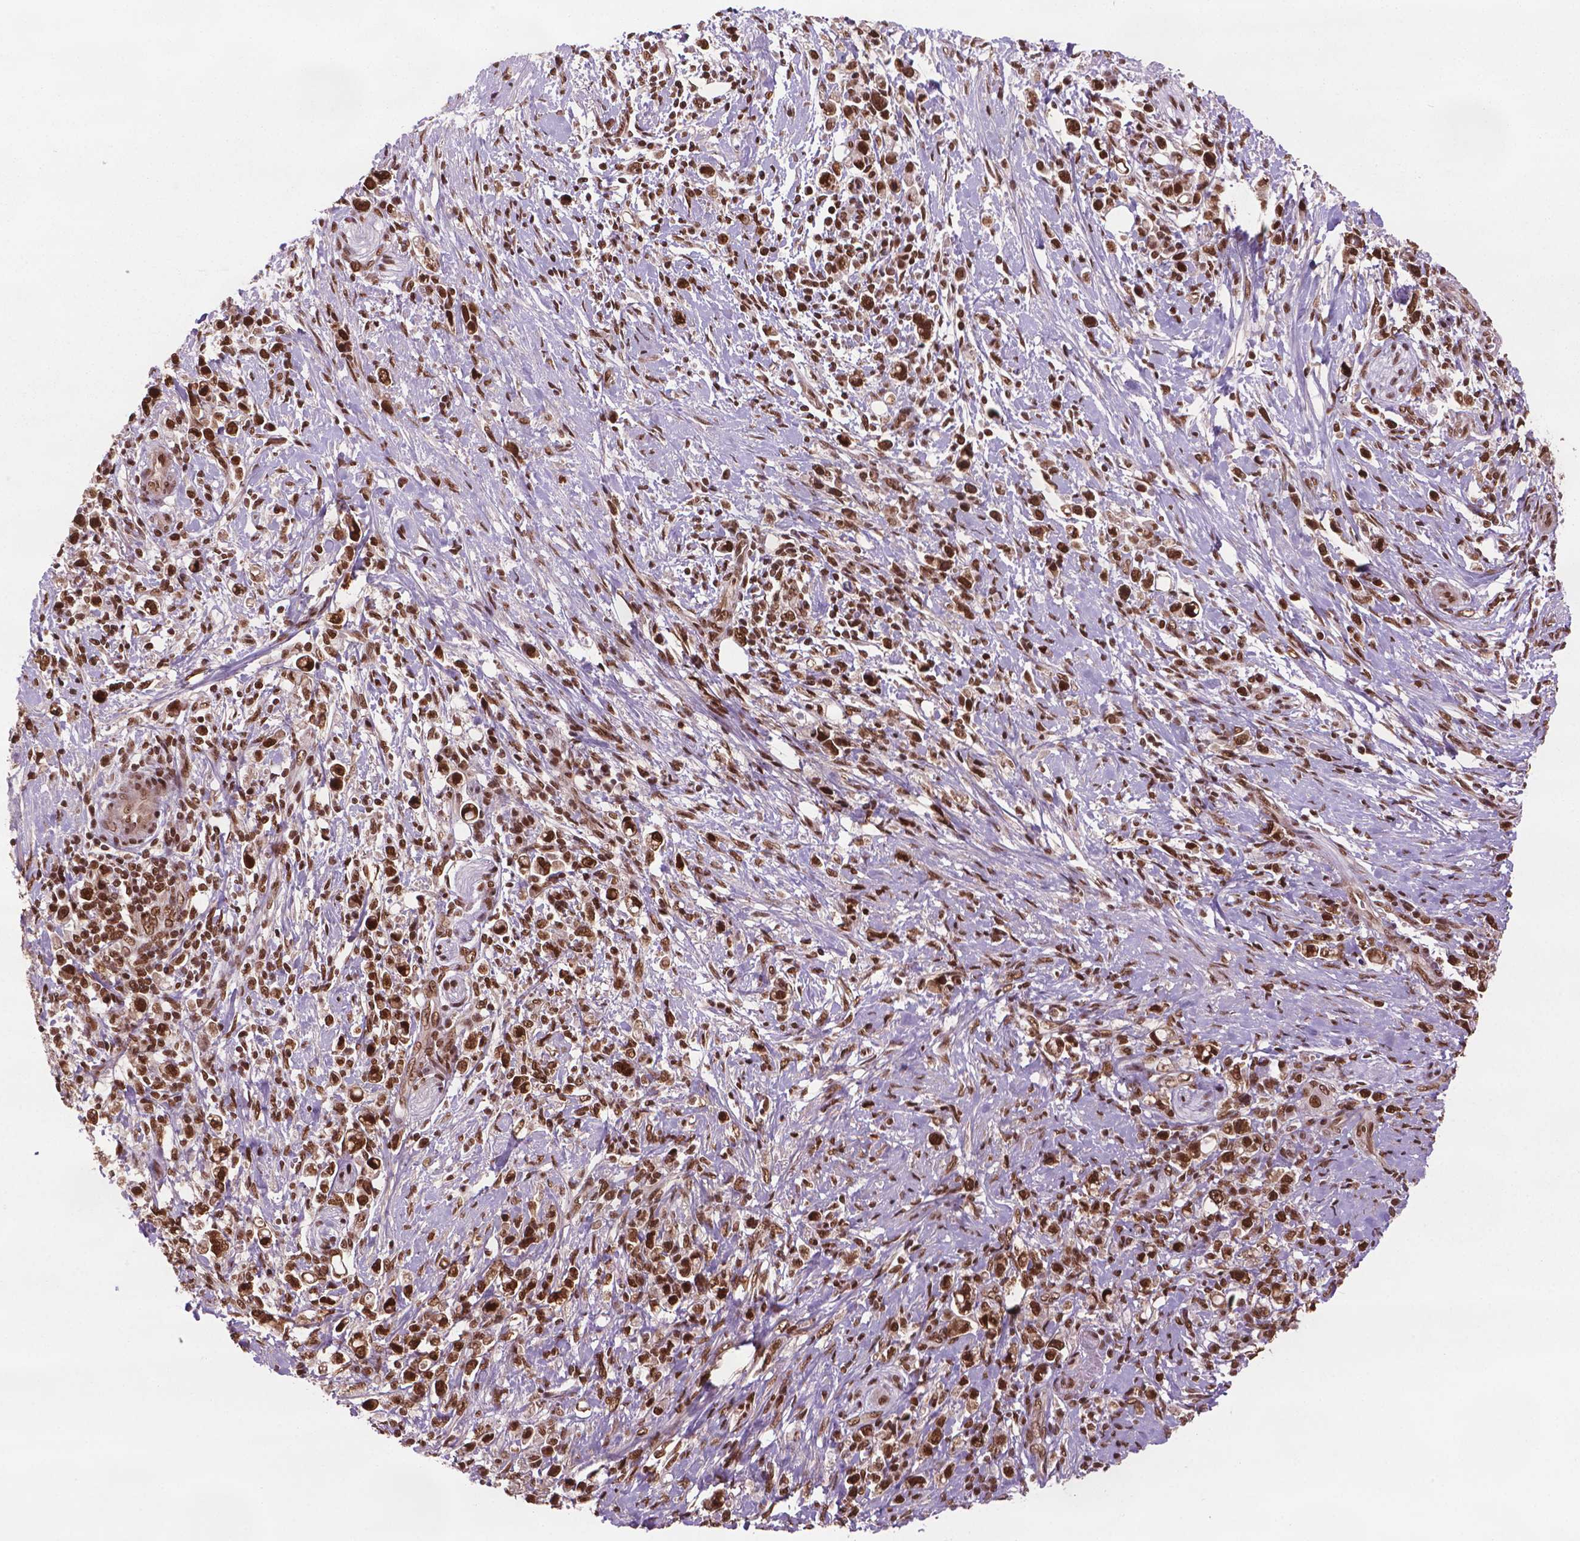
{"staining": {"intensity": "strong", "quantity": ">75%", "location": "nuclear"}, "tissue": "stomach cancer", "cell_type": "Tumor cells", "image_type": "cancer", "snomed": [{"axis": "morphology", "description": "Adenocarcinoma, NOS"}, {"axis": "topography", "description": "Stomach"}], "caption": "Protein staining of stomach cancer (adenocarcinoma) tissue demonstrates strong nuclear expression in approximately >75% of tumor cells.", "gene": "SIRT6", "patient": {"sex": "male", "age": 63}}